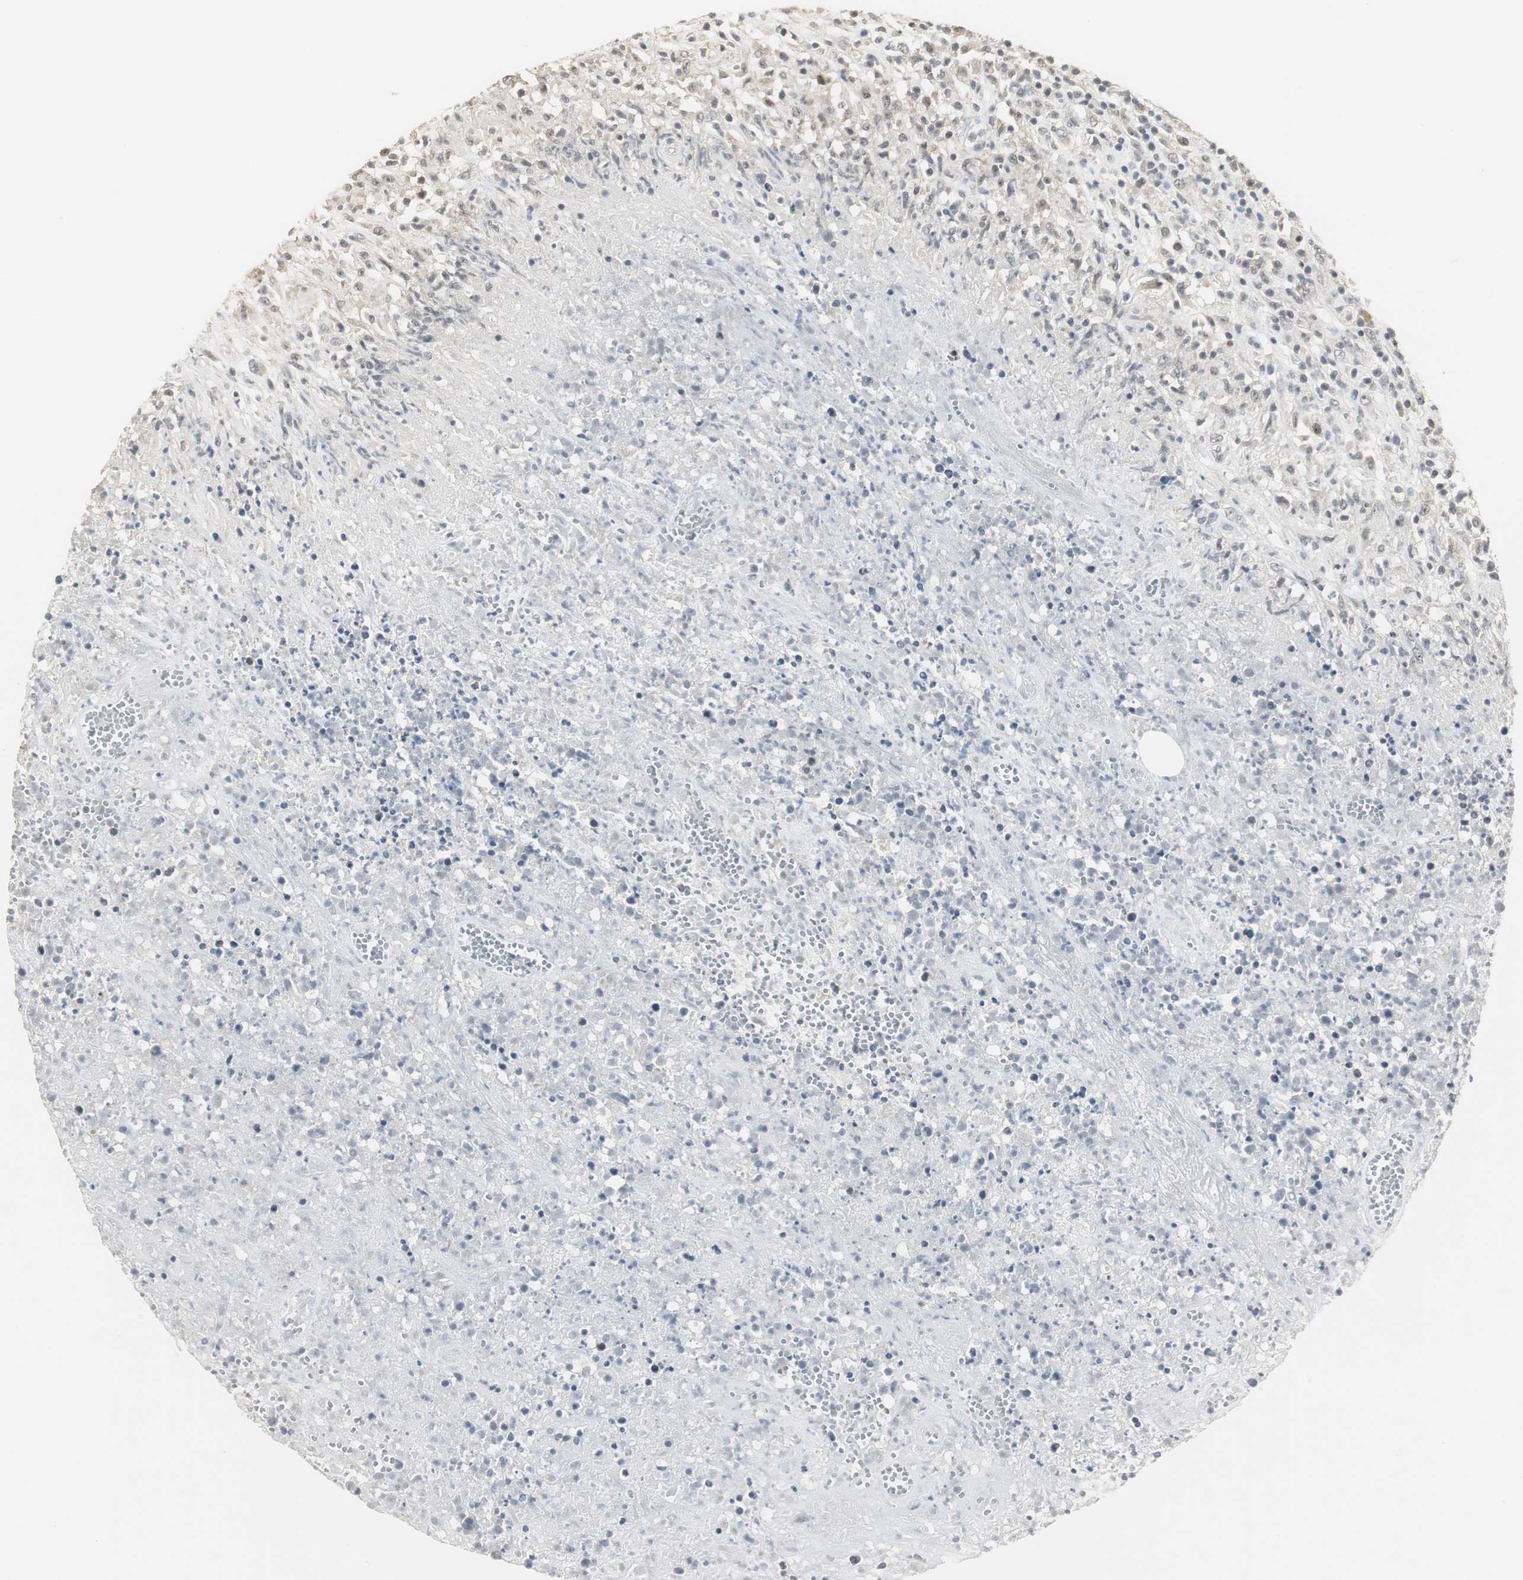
{"staining": {"intensity": "negative", "quantity": "none", "location": "none"}, "tissue": "lymphoma", "cell_type": "Tumor cells", "image_type": "cancer", "snomed": [{"axis": "morphology", "description": "Malignant lymphoma, non-Hodgkin's type, High grade"}, {"axis": "topography", "description": "Lymph node"}], "caption": "Tumor cells show no significant protein expression in lymphoma.", "gene": "ELOA", "patient": {"sex": "female", "age": 84}}